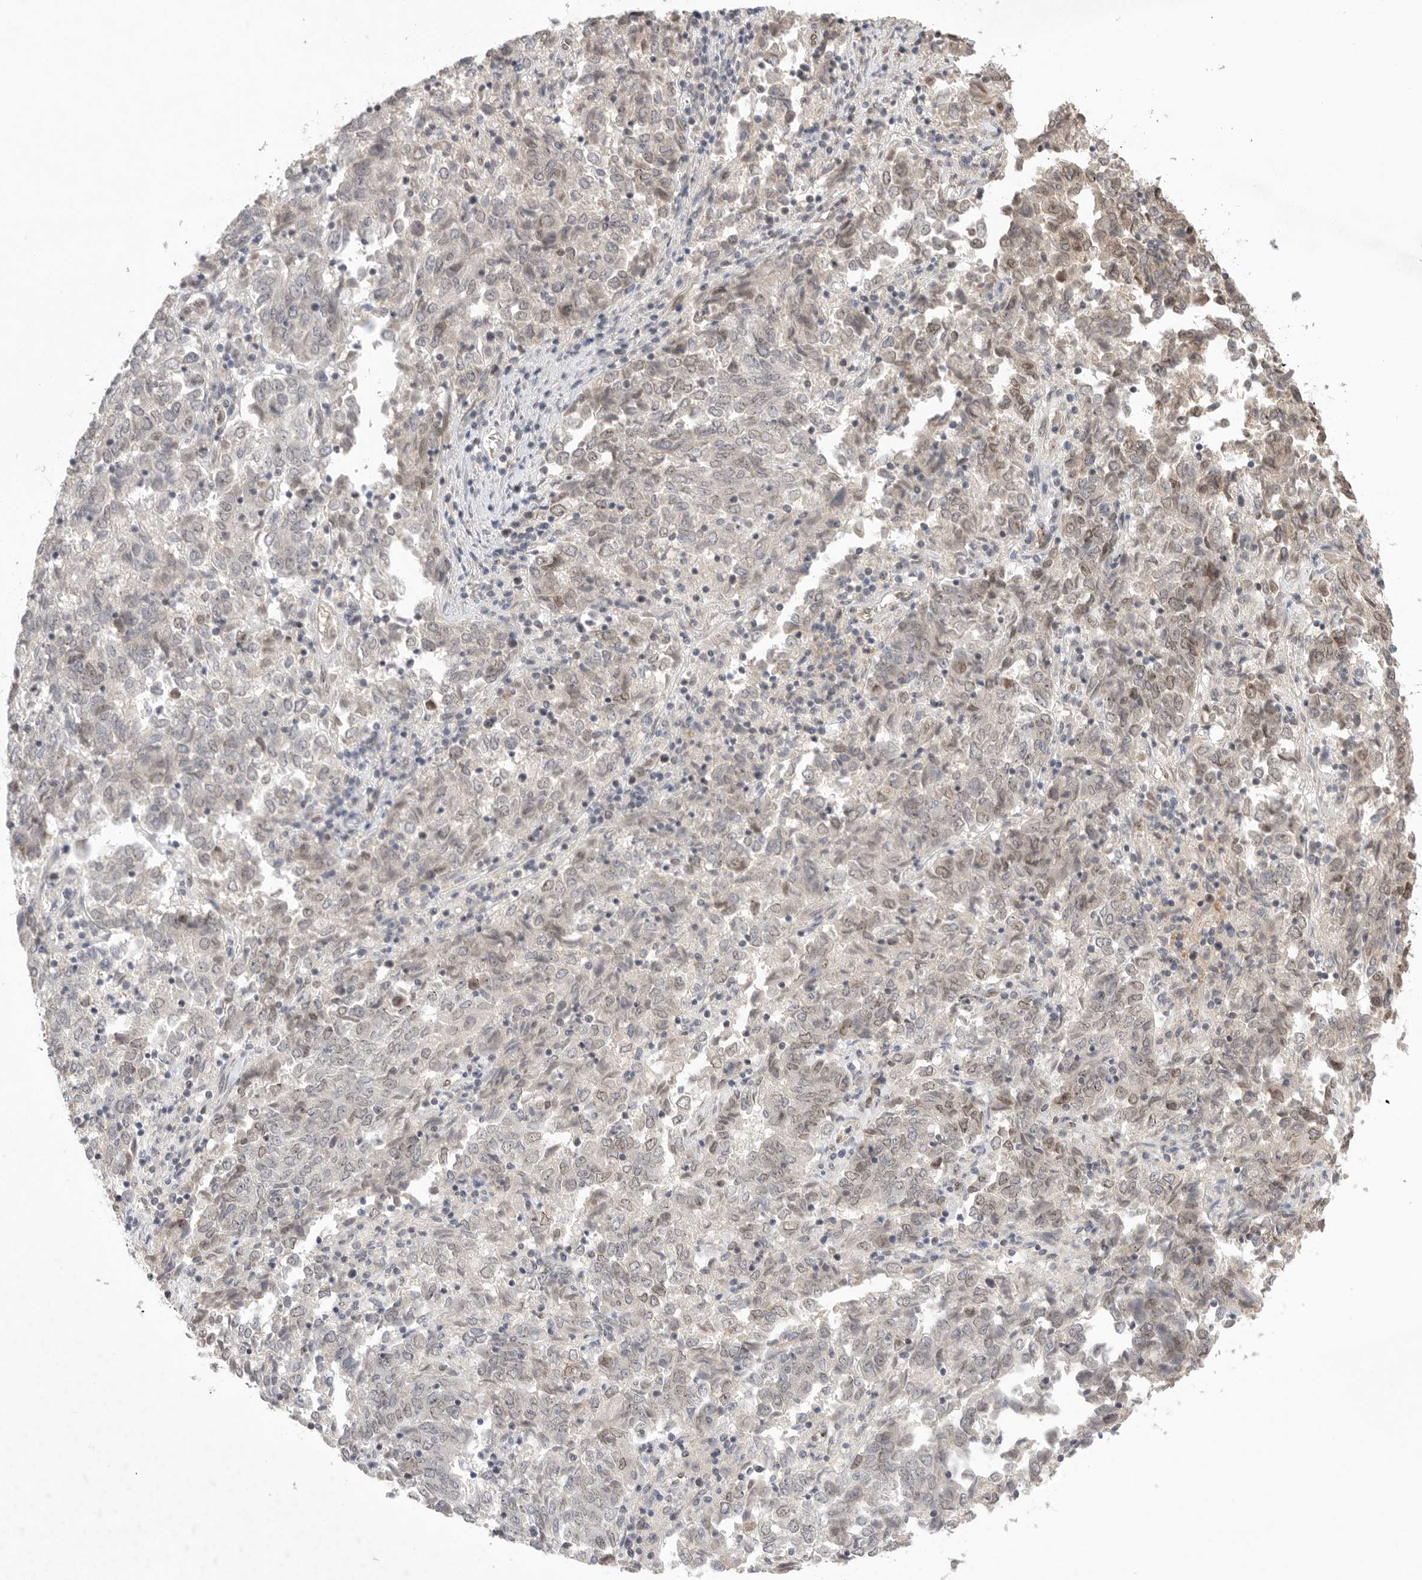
{"staining": {"intensity": "negative", "quantity": "none", "location": "none"}, "tissue": "endometrial cancer", "cell_type": "Tumor cells", "image_type": "cancer", "snomed": [{"axis": "morphology", "description": "Adenocarcinoma, NOS"}, {"axis": "topography", "description": "Endometrium"}], "caption": "An immunohistochemistry (IHC) micrograph of endometrial adenocarcinoma is shown. There is no staining in tumor cells of endometrial adenocarcinoma.", "gene": "LEMD3", "patient": {"sex": "female", "age": 80}}